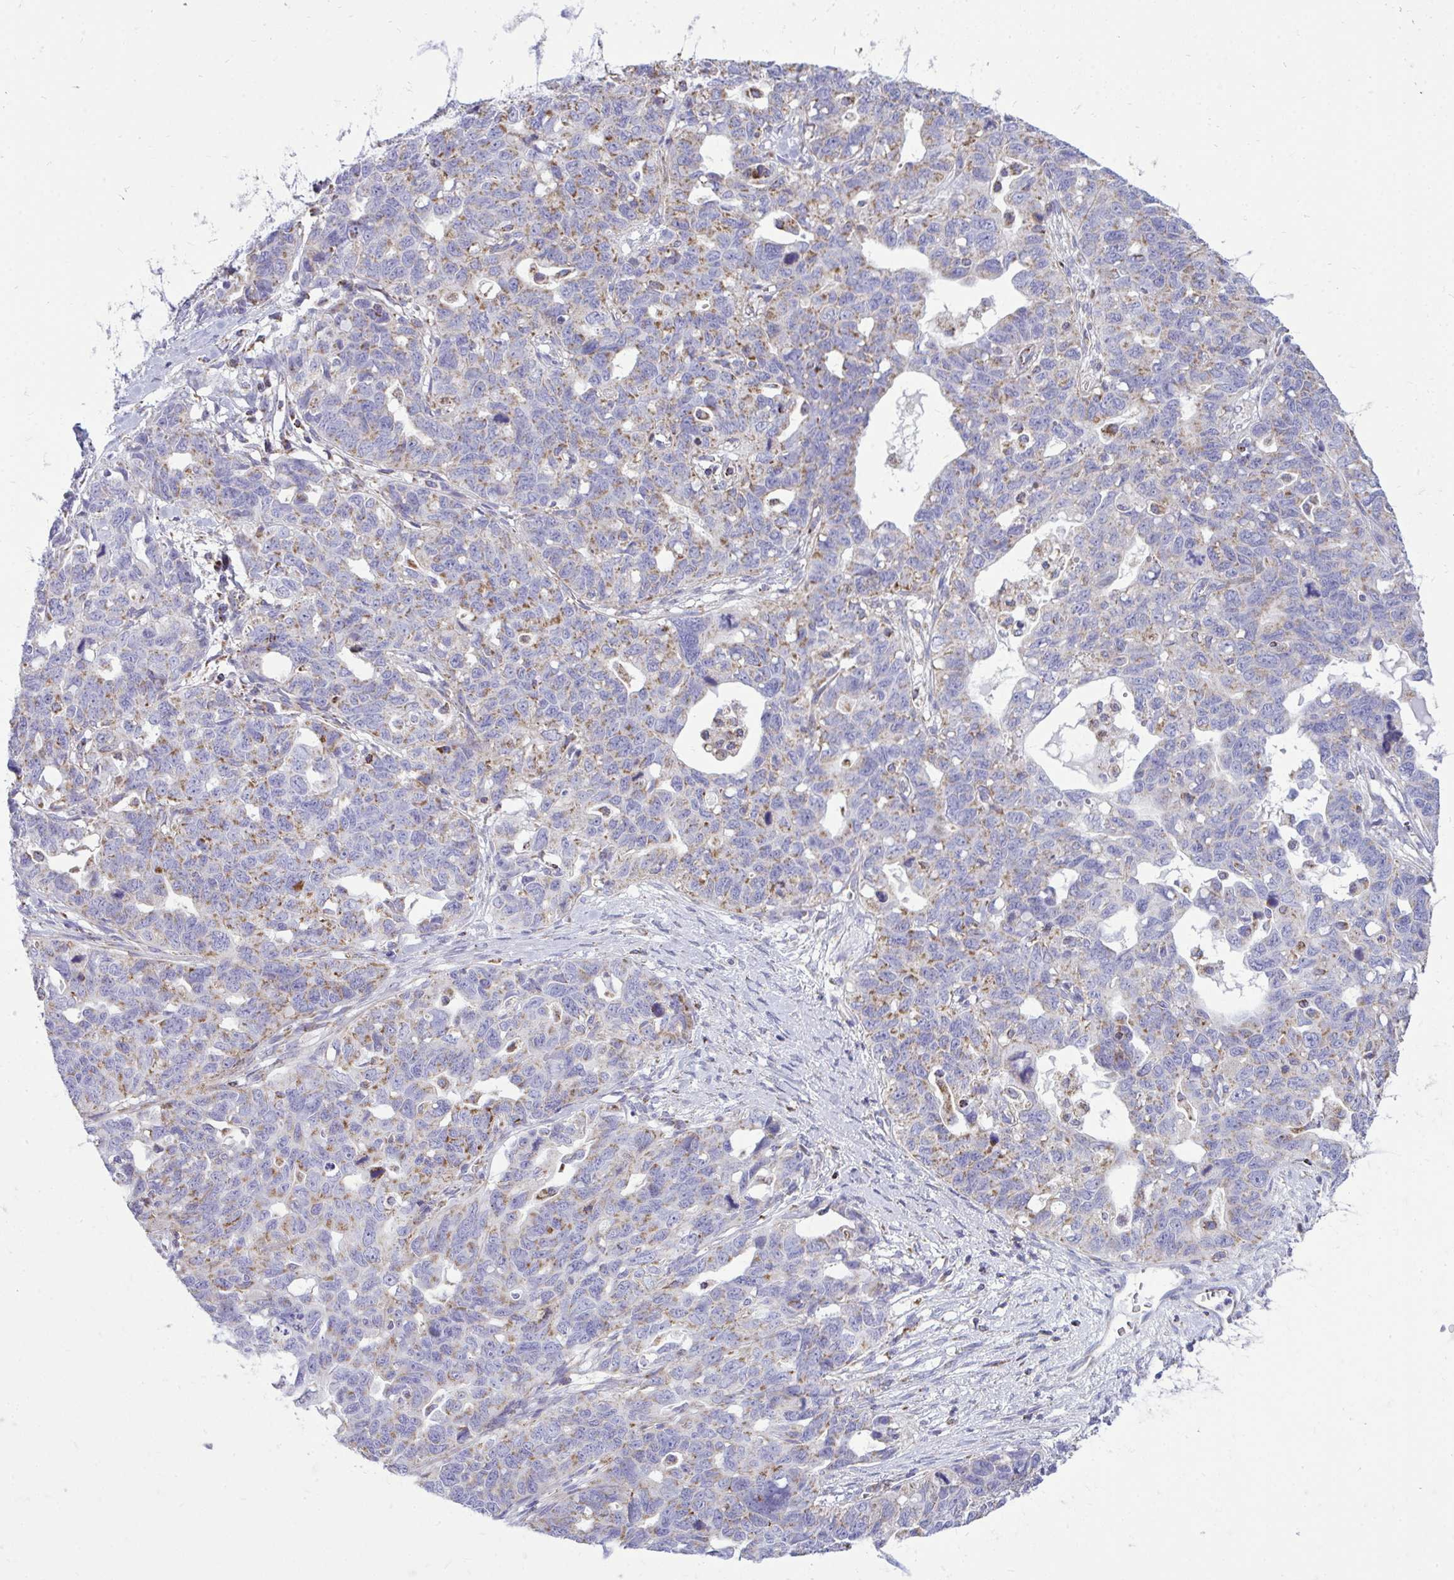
{"staining": {"intensity": "moderate", "quantity": "<25%", "location": "cytoplasmic/membranous"}, "tissue": "ovarian cancer", "cell_type": "Tumor cells", "image_type": "cancer", "snomed": [{"axis": "morphology", "description": "Cystadenocarcinoma, serous, NOS"}, {"axis": "topography", "description": "Ovary"}], "caption": "Protein expression analysis of human ovarian cancer reveals moderate cytoplasmic/membranous positivity in approximately <25% of tumor cells. The staining was performed using DAB (3,3'-diaminobenzidine), with brown indicating positive protein expression. Nuclei are stained blue with hematoxylin.", "gene": "SPTBN2", "patient": {"sex": "female", "age": 69}}